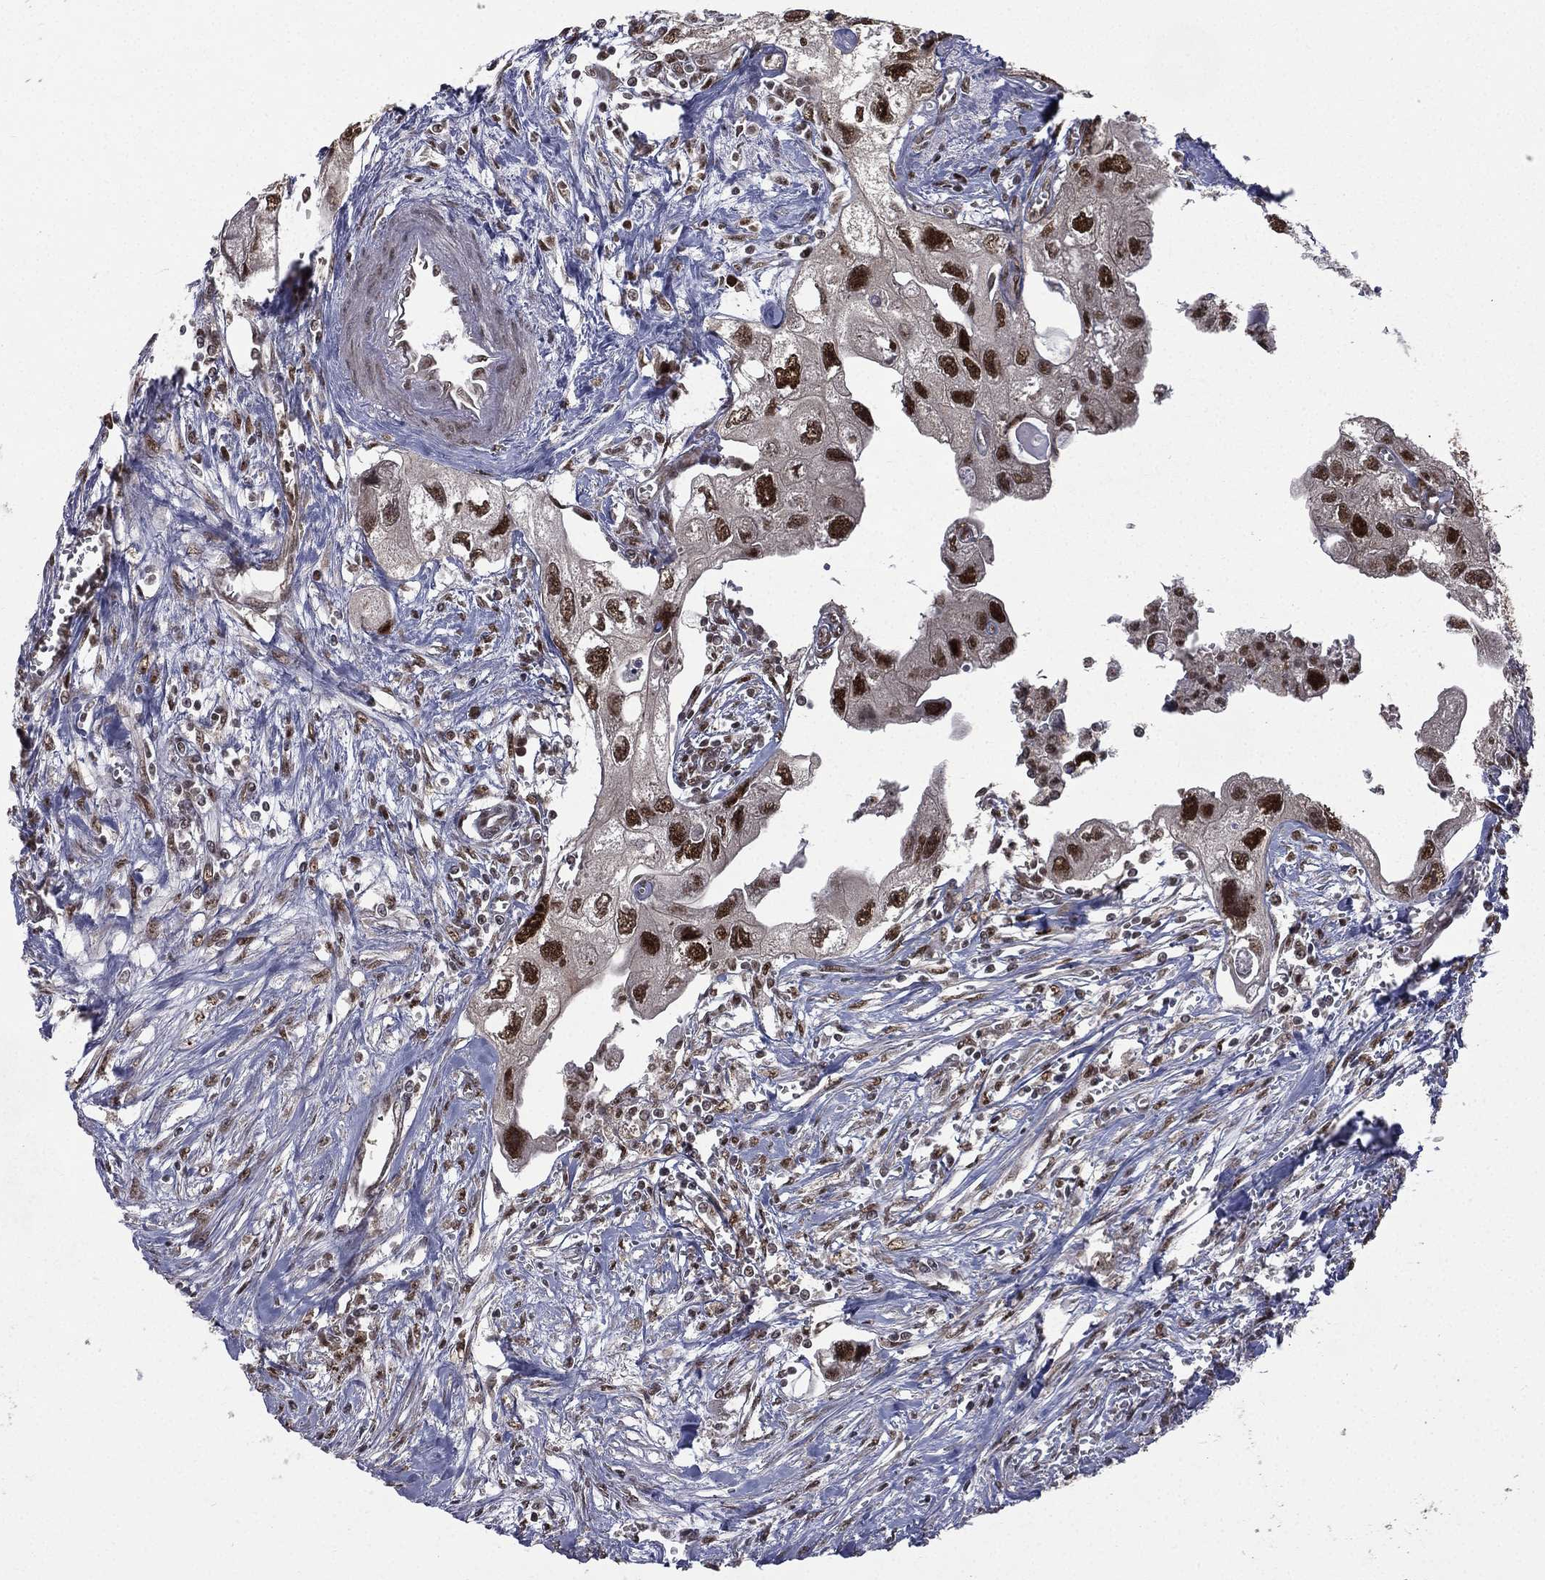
{"staining": {"intensity": "strong", "quantity": "25%-75%", "location": "nuclear"}, "tissue": "urothelial cancer", "cell_type": "Tumor cells", "image_type": "cancer", "snomed": [{"axis": "morphology", "description": "Urothelial carcinoma, High grade"}, {"axis": "topography", "description": "Urinary bladder"}], "caption": "An immunohistochemistry (IHC) histopathology image of tumor tissue is shown. Protein staining in brown labels strong nuclear positivity in high-grade urothelial carcinoma within tumor cells. (DAB IHC, brown staining for protein, blue staining for nuclei).", "gene": "JMJD6", "patient": {"sex": "male", "age": 59}}